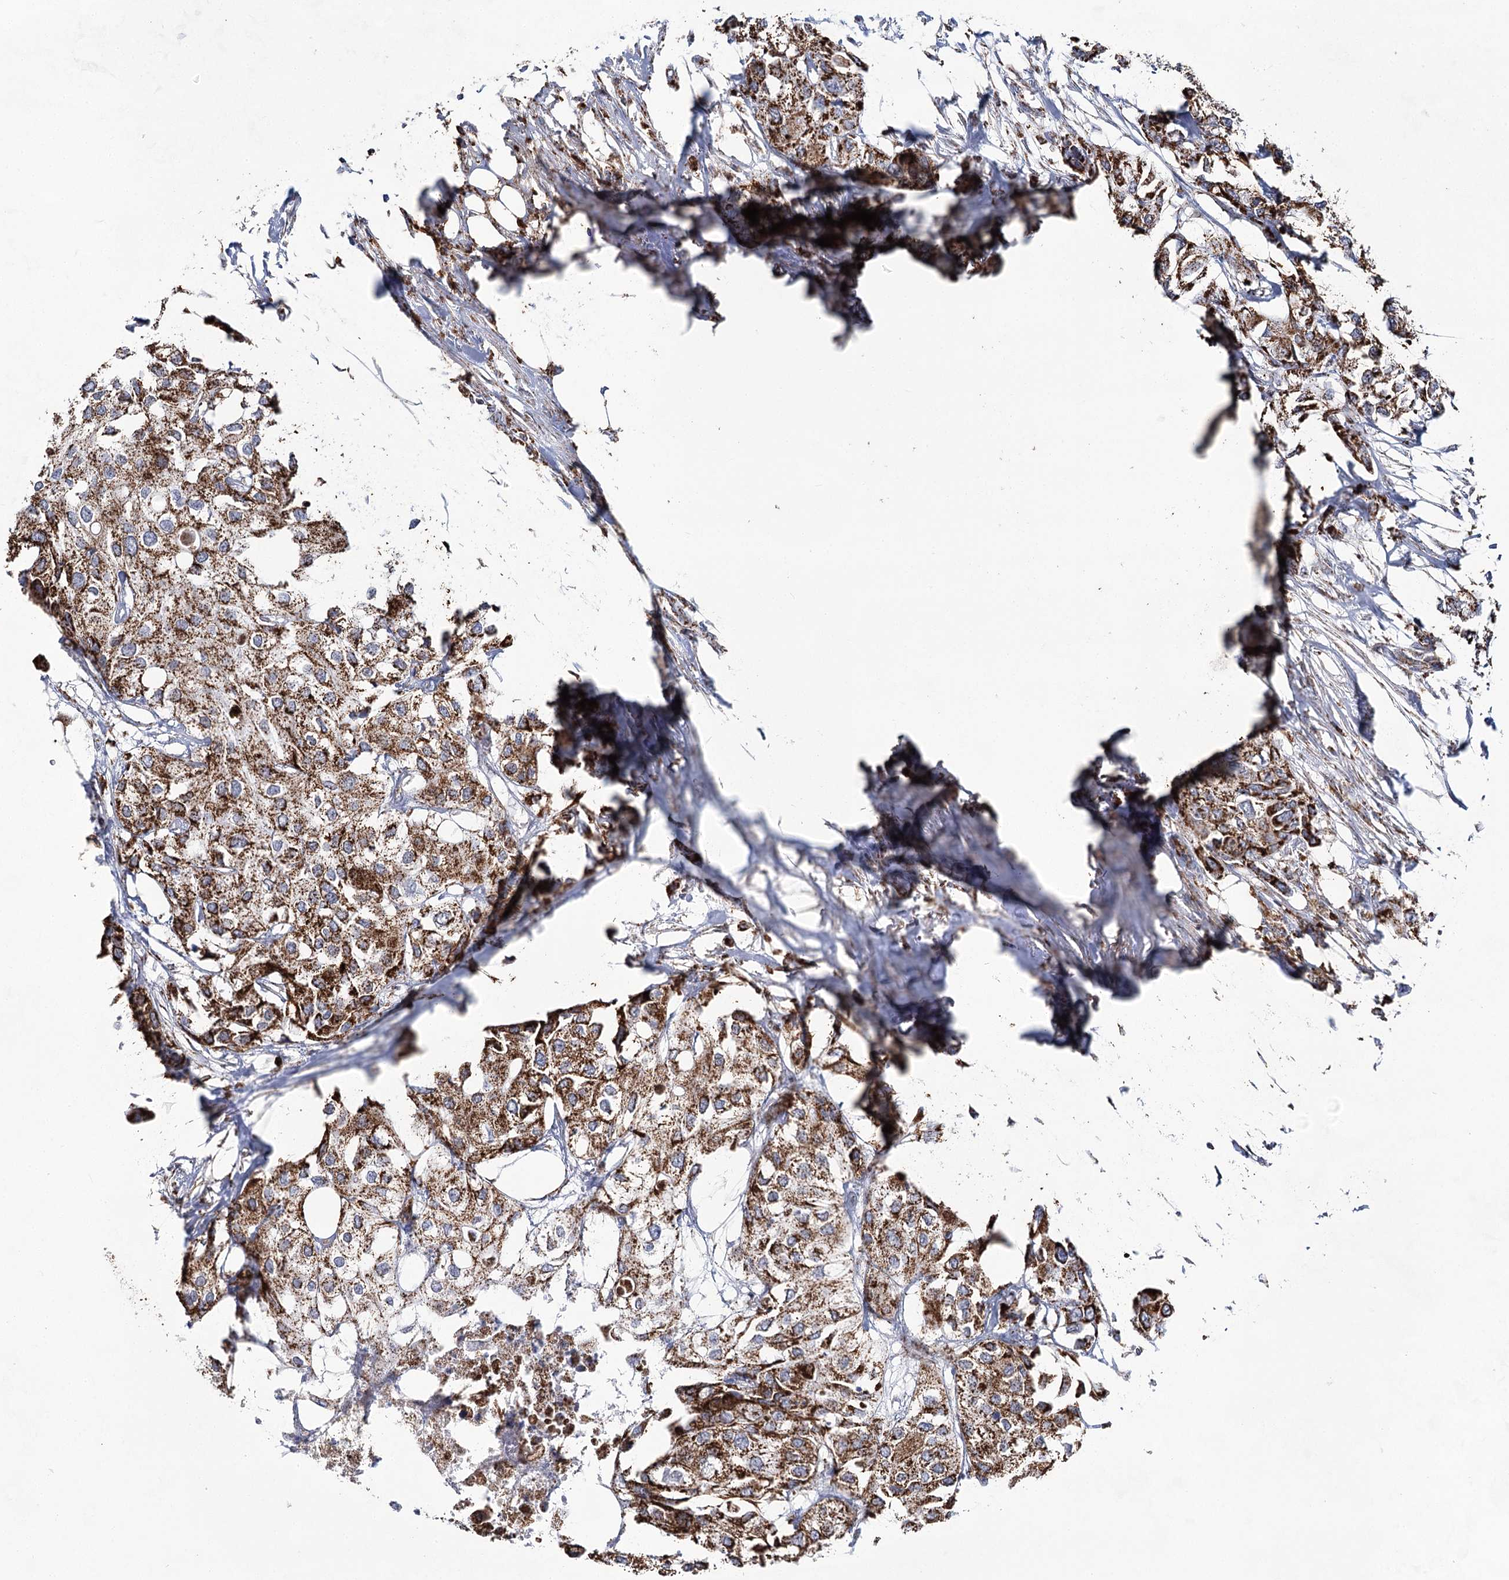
{"staining": {"intensity": "moderate", "quantity": ">75%", "location": "cytoplasmic/membranous"}, "tissue": "urothelial cancer", "cell_type": "Tumor cells", "image_type": "cancer", "snomed": [{"axis": "morphology", "description": "Urothelial carcinoma, High grade"}, {"axis": "topography", "description": "Urinary bladder"}], "caption": "The micrograph reveals a brown stain indicating the presence of a protein in the cytoplasmic/membranous of tumor cells in urothelial carcinoma (high-grade).", "gene": "CWF19L1", "patient": {"sex": "male", "age": 64}}